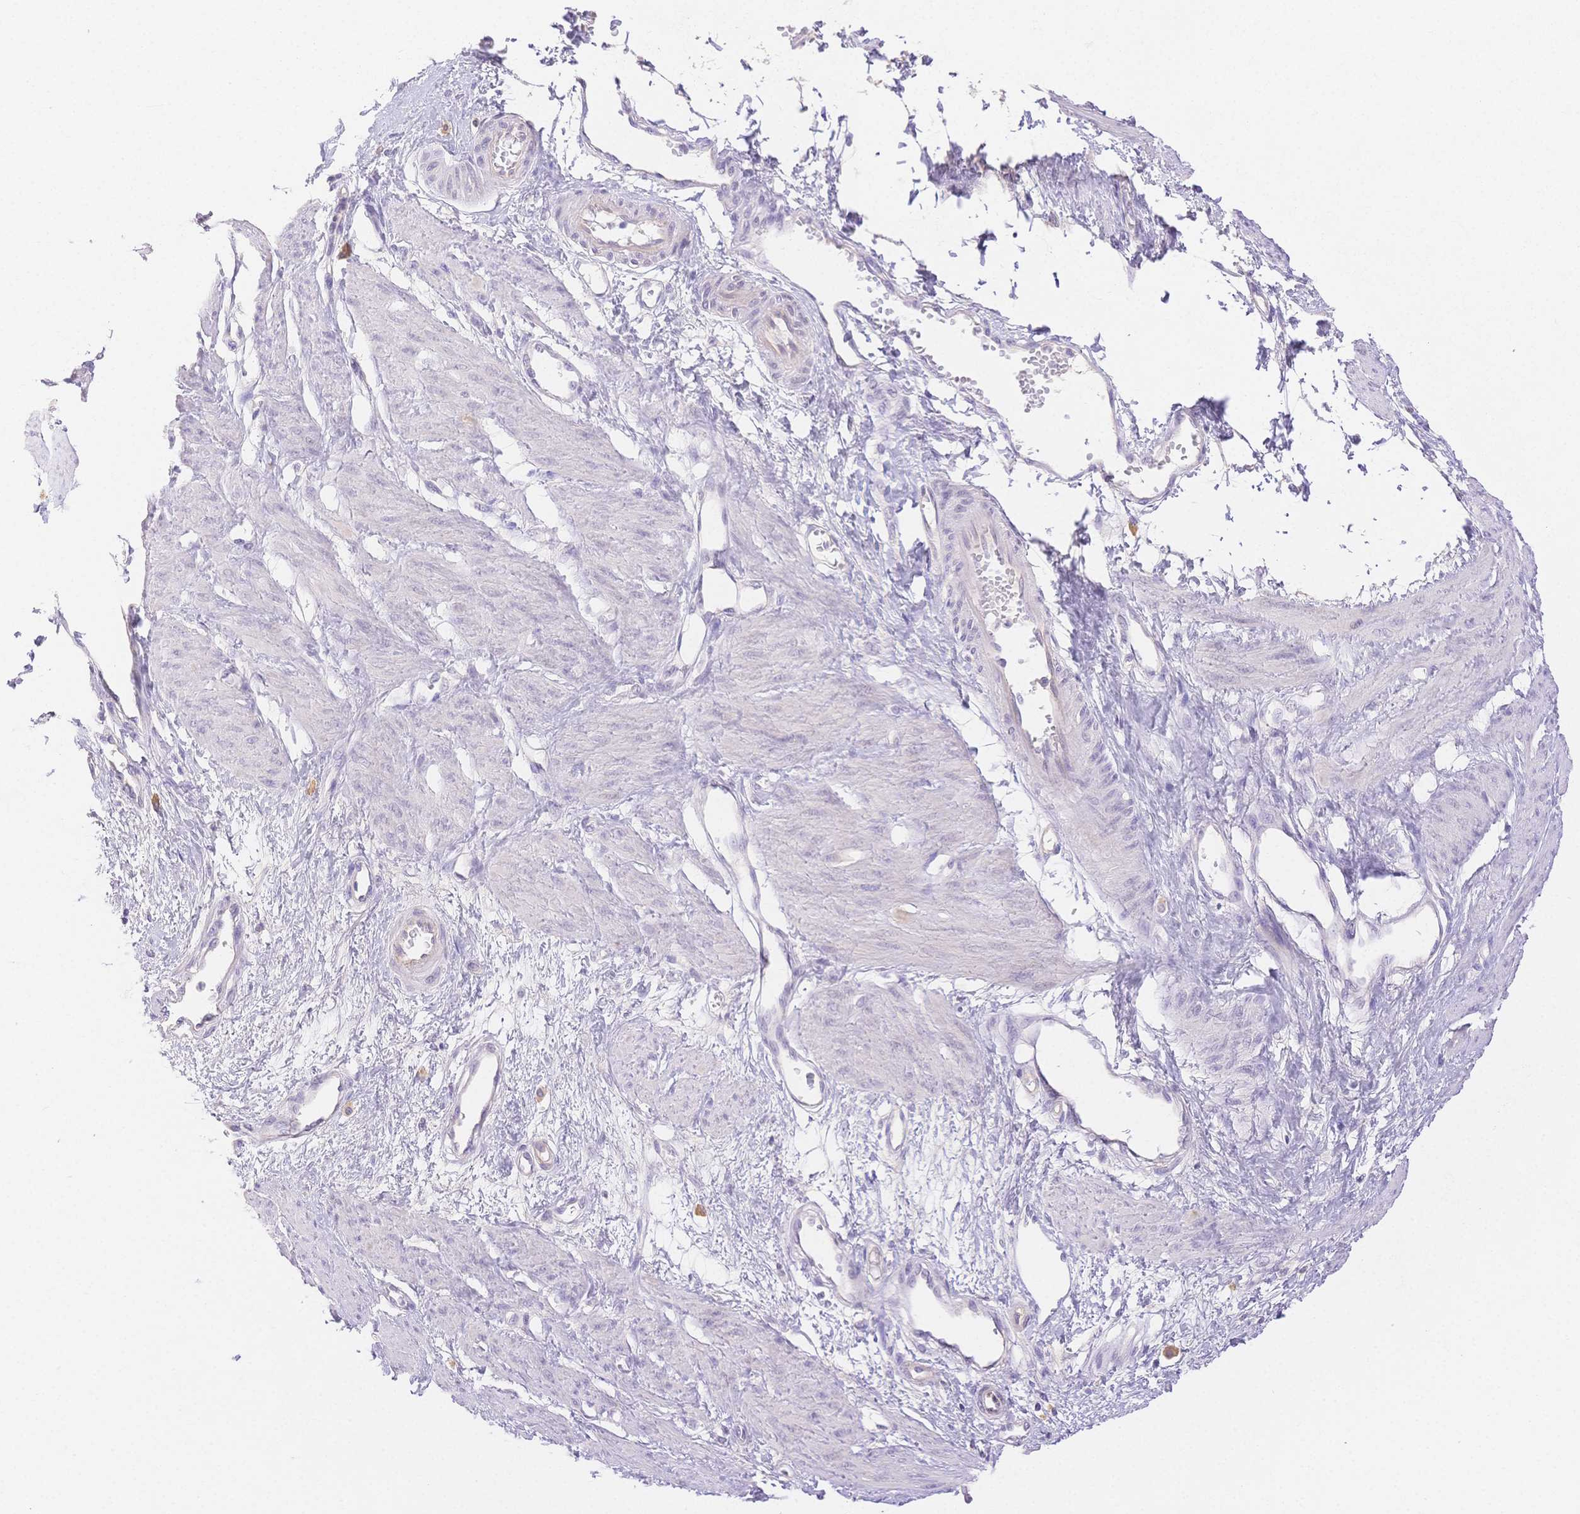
{"staining": {"intensity": "negative", "quantity": "none", "location": "none"}, "tissue": "smooth muscle", "cell_type": "Smooth muscle cells", "image_type": "normal", "snomed": [{"axis": "morphology", "description": "Normal tissue, NOS"}, {"axis": "topography", "description": "Smooth muscle"}, {"axis": "topography", "description": "Uterus"}], "caption": "Smooth muscle cells show no significant positivity in benign smooth muscle. The staining is performed using DAB brown chromogen with nuclei counter-stained in using hematoxylin.", "gene": "WDR54", "patient": {"sex": "female", "age": 39}}